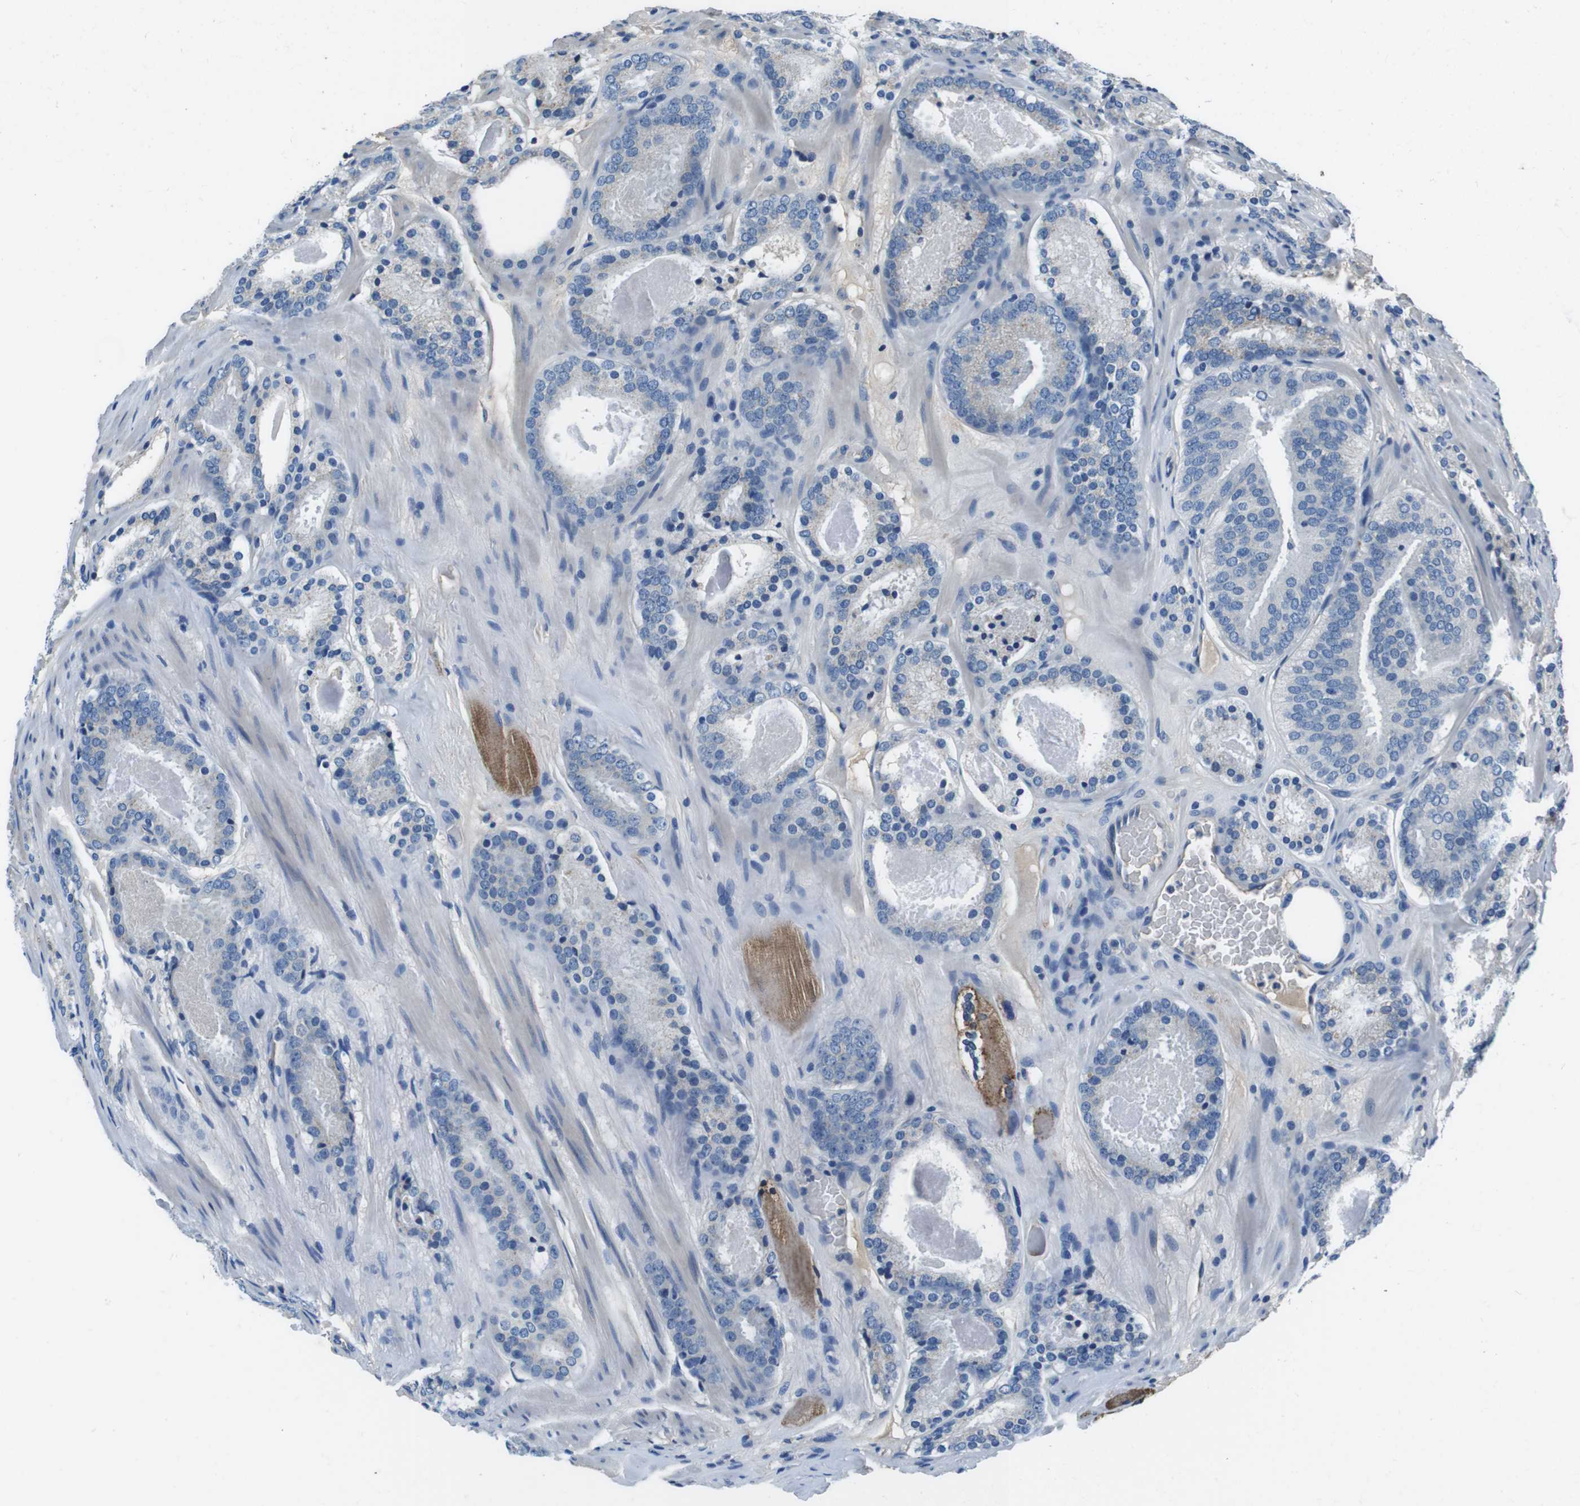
{"staining": {"intensity": "negative", "quantity": "none", "location": "none"}, "tissue": "prostate cancer", "cell_type": "Tumor cells", "image_type": "cancer", "snomed": [{"axis": "morphology", "description": "Adenocarcinoma, Low grade"}, {"axis": "topography", "description": "Prostate"}], "caption": "Immunohistochemistry (IHC) of human prostate low-grade adenocarcinoma reveals no expression in tumor cells.", "gene": "CASQ1", "patient": {"sex": "male", "age": 69}}